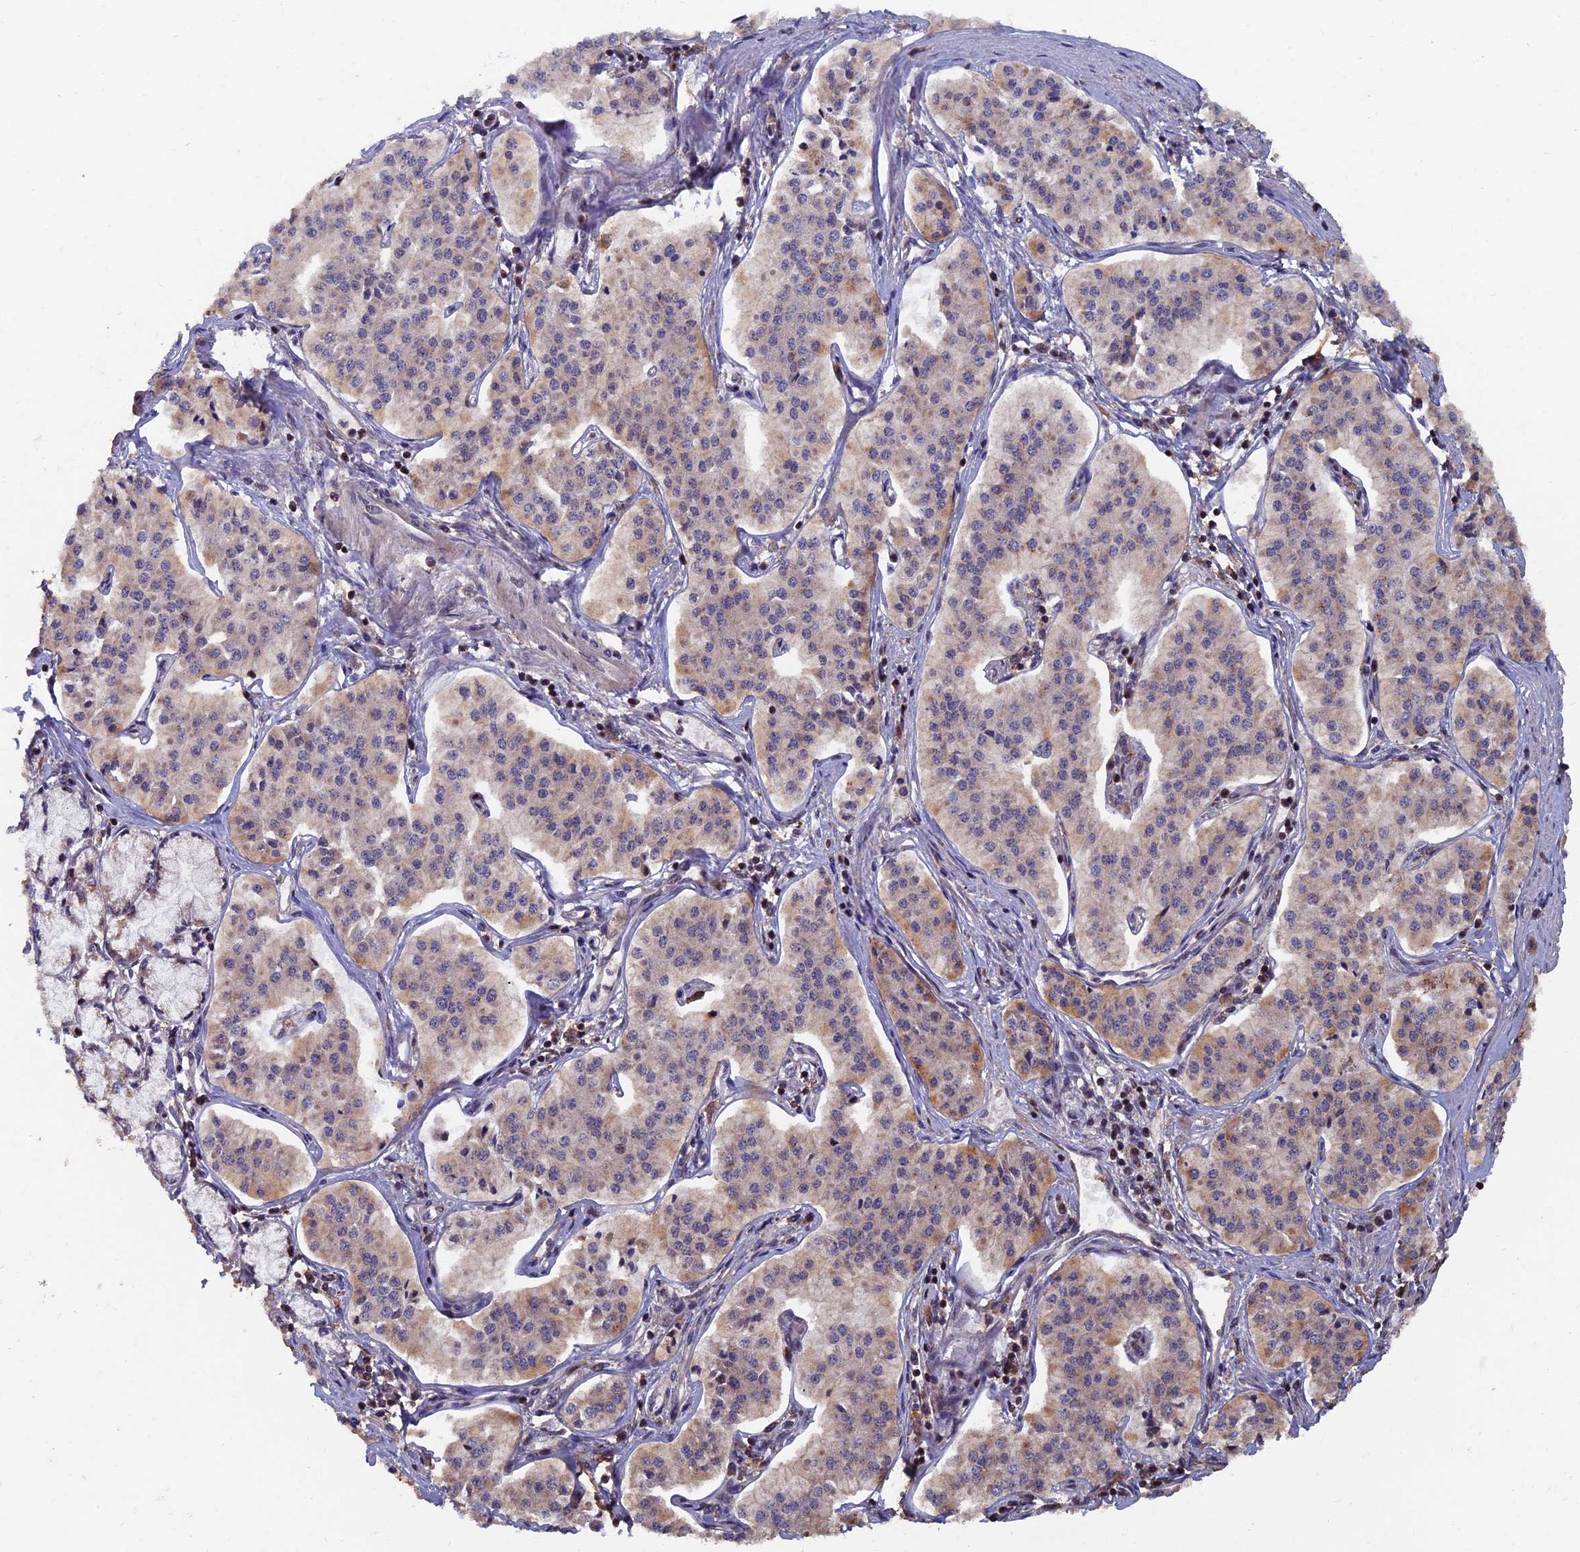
{"staining": {"intensity": "weak", "quantity": "25%-75%", "location": "cytoplasmic/membranous"}, "tissue": "pancreatic cancer", "cell_type": "Tumor cells", "image_type": "cancer", "snomed": [{"axis": "morphology", "description": "Adenocarcinoma, NOS"}, {"axis": "topography", "description": "Pancreas"}], "caption": "Immunohistochemical staining of human pancreatic cancer shows weak cytoplasmic/membranous protein staining in approximately 25%-75% of tumor cells.", "gene": "RASGRF1", "patient": {"sex": "female", "age": 50}}